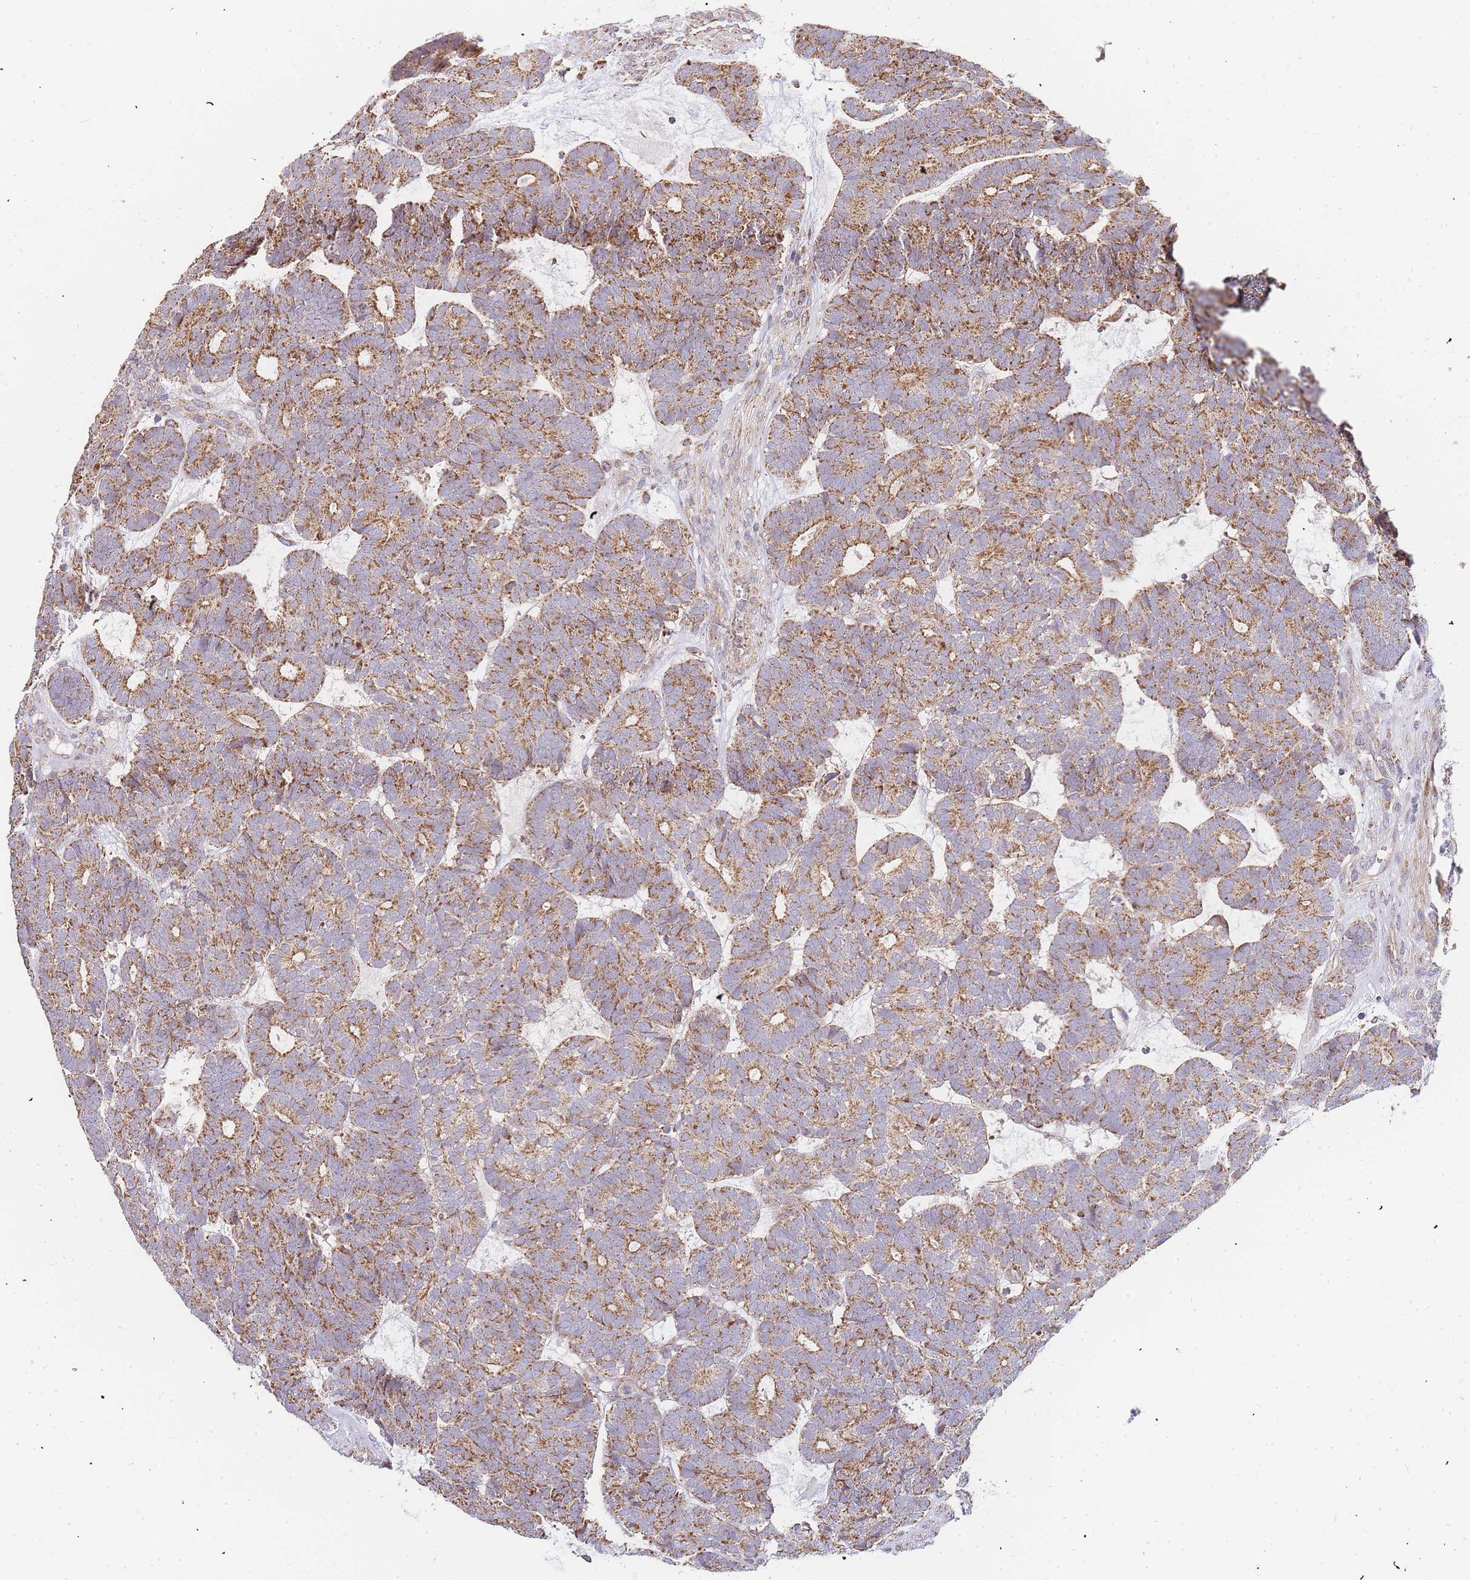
{"staining": {"intensity": "strong", "quantity": ">75%", "location": "cytoplasmic/membranous"}, "tissue": "head and neck cancer", "cell_type": "Tumor cells", "image_type": "cancer", "snomed": [{"axis": "morphology", "description": "Adenocarcinoma, NOS"}, {"axis": "topography", "description": "Head-Neck"}], "caption": "IHC staining of head and neck cancer (adenocarcinoma), which displays high levels of strong cytoplasmic/membranous staining in approximately >75% of tumor cells indicating strong cytoplasmic/membranous protein expression. The staining was performed using DAB (brown) for protein detection and nuclei were counterstained in hematoxylin (blue).", "gene": "ADCY9", "patient": {"sex": "female", "age": 81}}